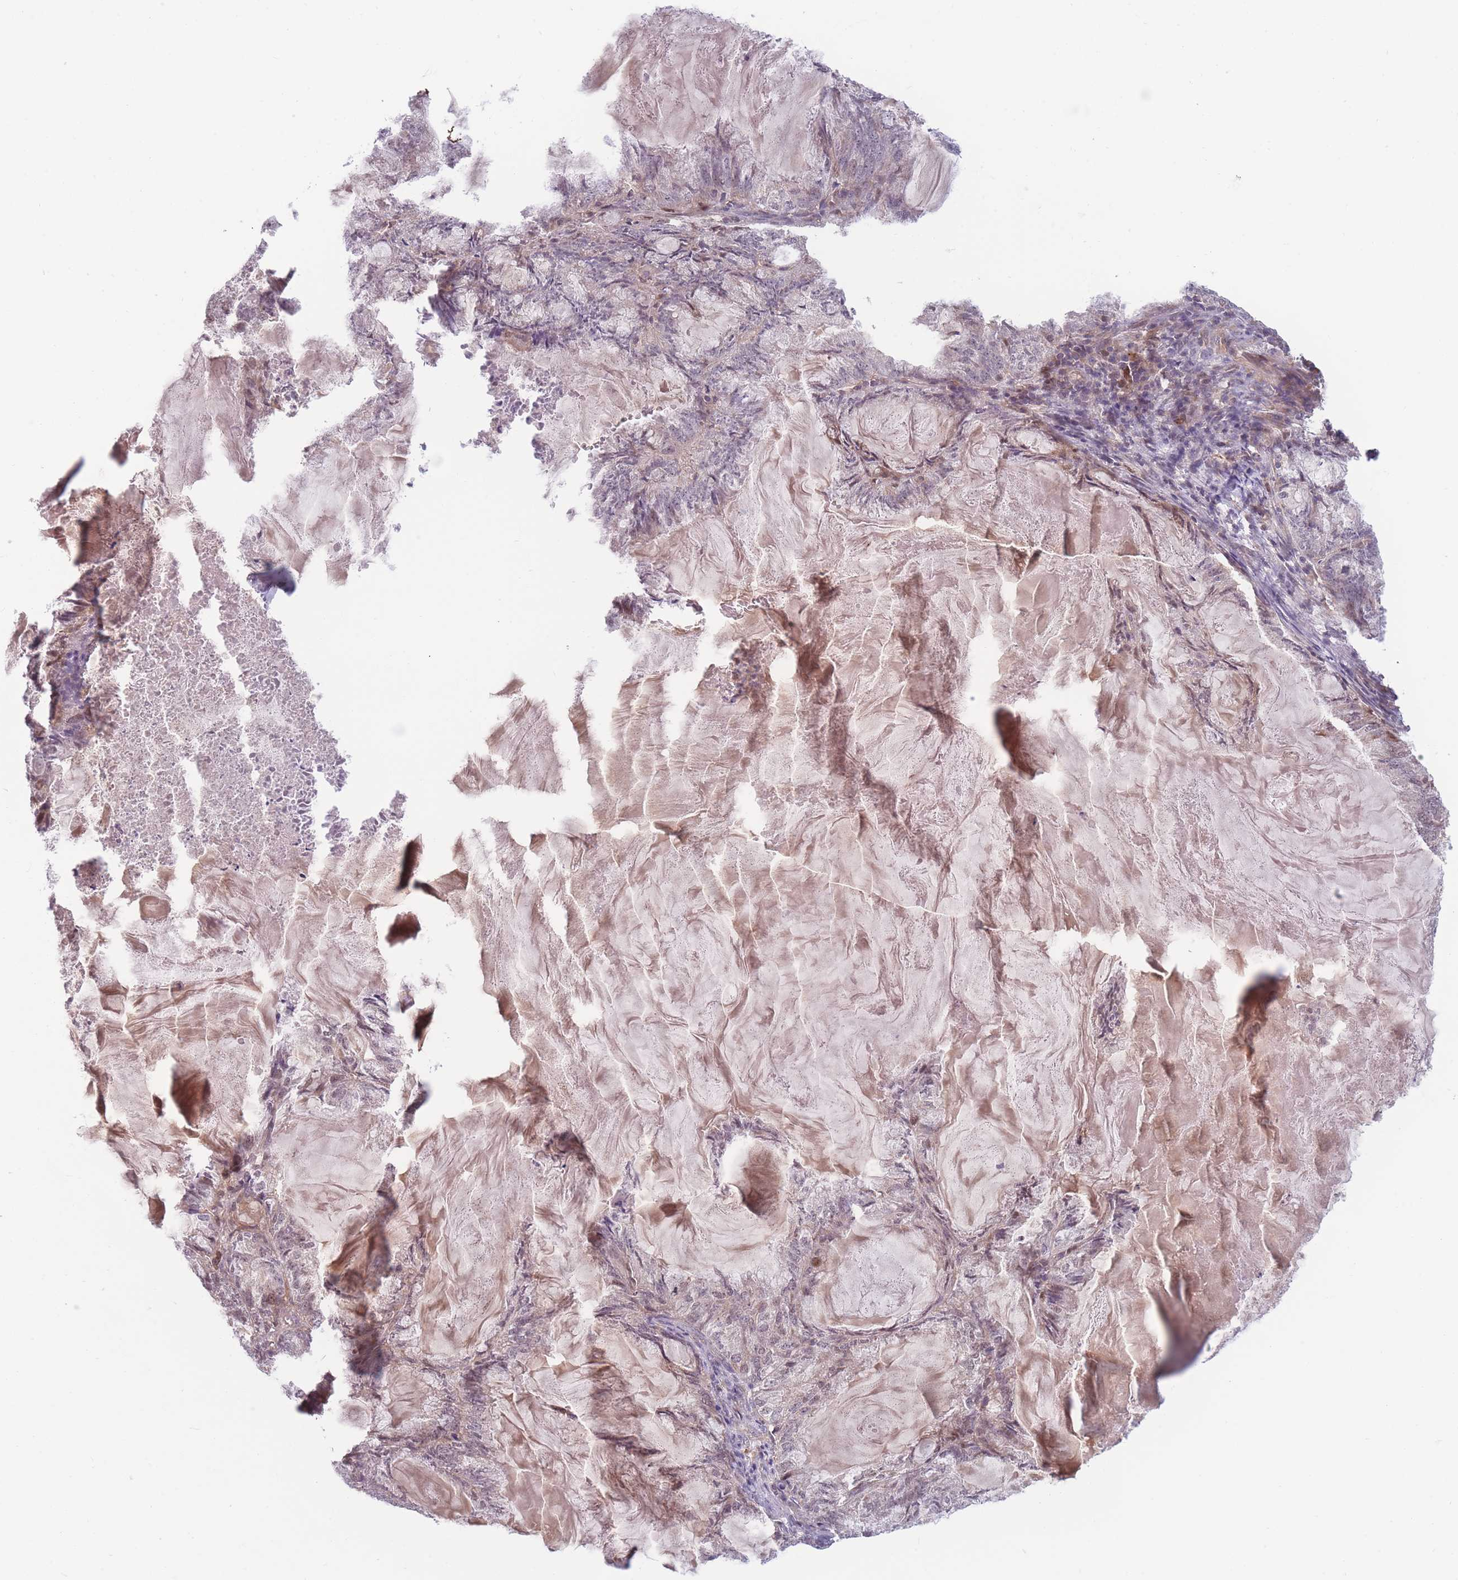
{"staining": {"intensity": "weak", "quantity": "<25%", "location": "cytoplasmic/membranous,nuclear"}, "tissue": "endometrial cancer", "cell_type": "Tumor cells", "image_type": "cancer", "snomed": [{"axis": "morphology", "description": "Adenocarcinoma, NOS"}, {"axis": "topography", "description": "Endometrium"}], "caption": "This is an immunohistochemistry histopathology image of endometrial cancer. There is no expression in tumor cells.", "gene": "FAM153A", "patient": {"sex": "female", "age": 86}}